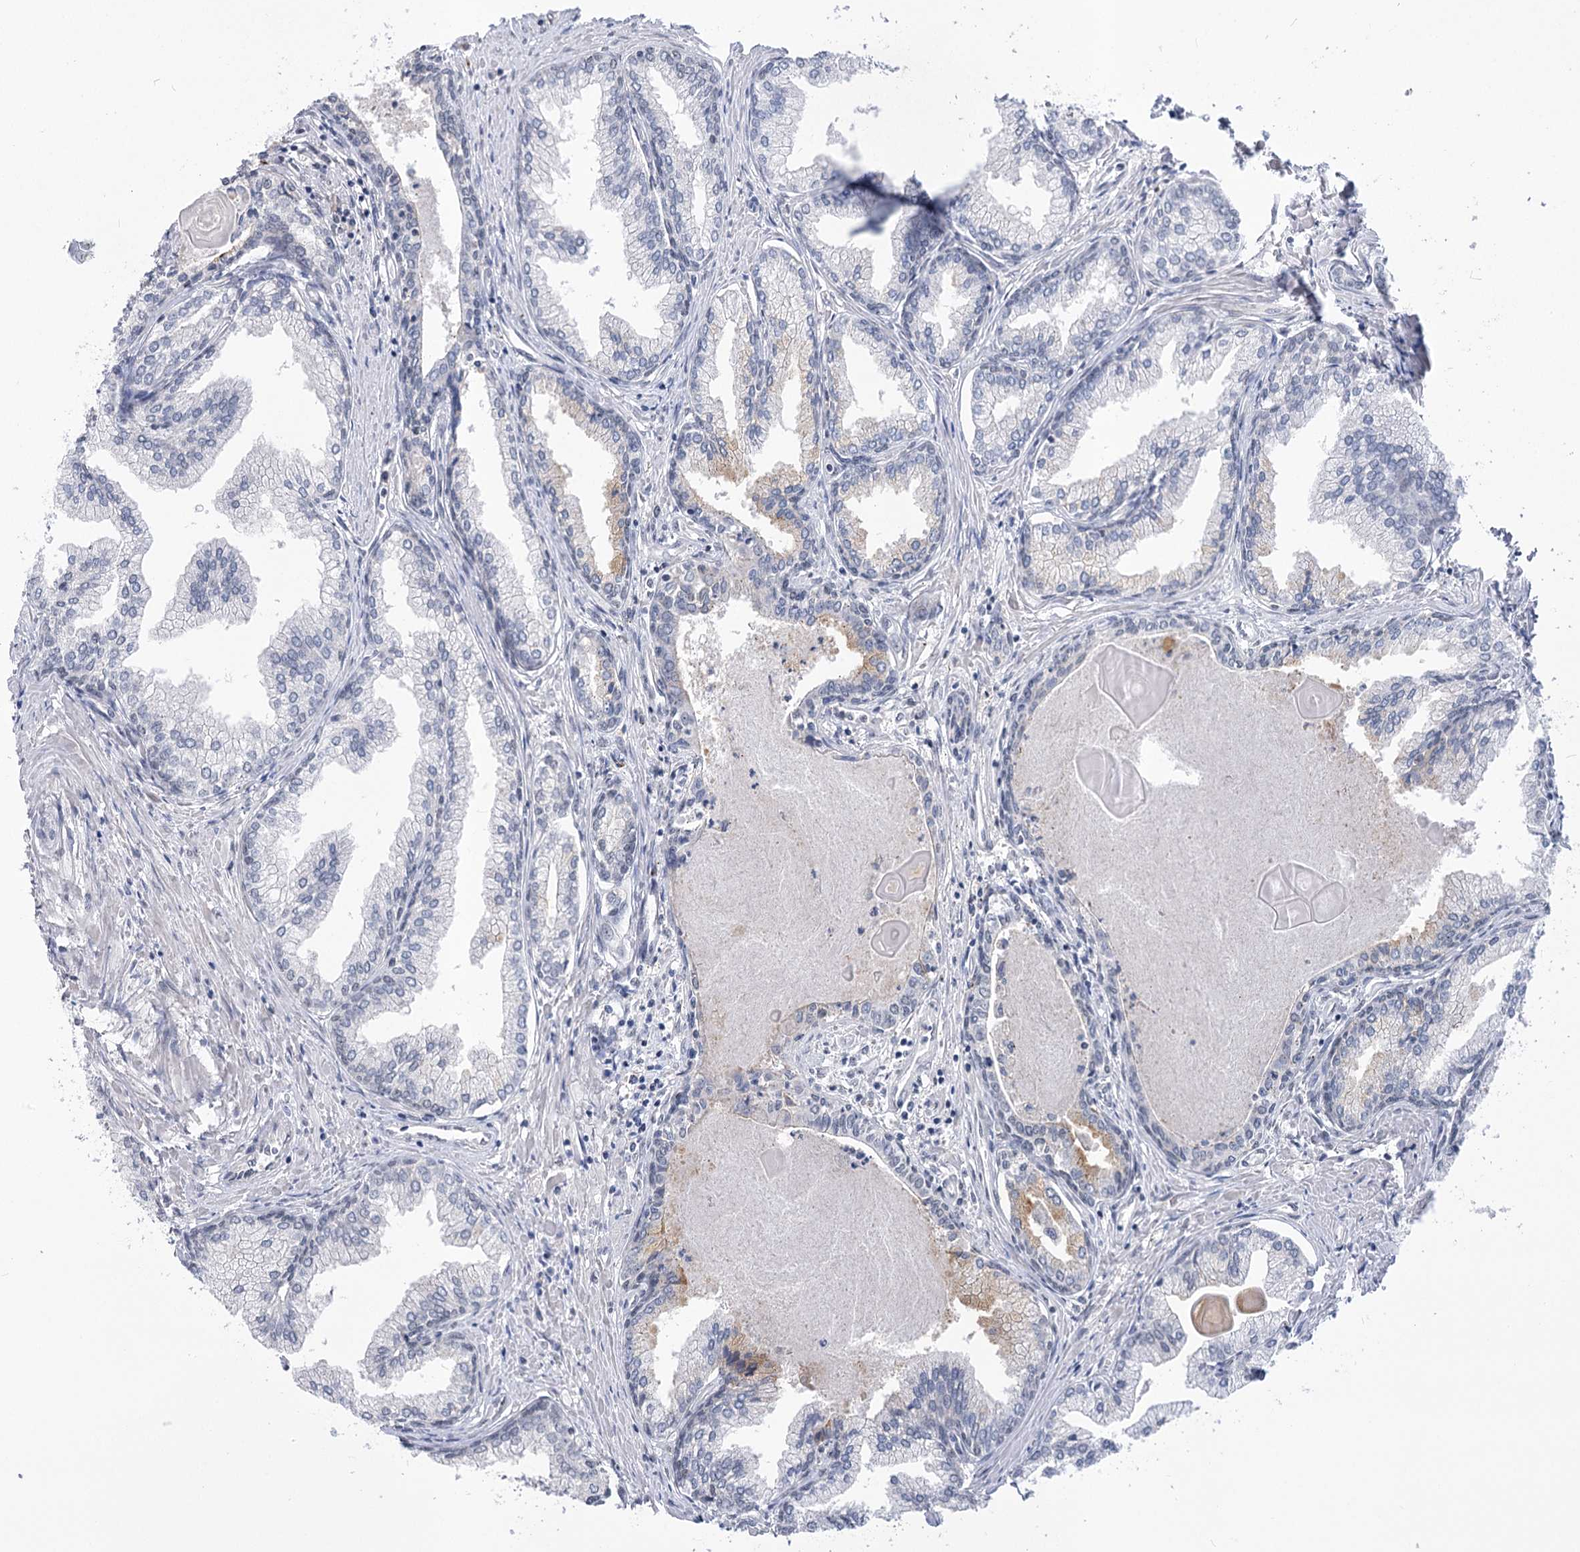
{"staining": {"intensity": "negative", "quantity": "none", "location": "none"}, "tissue": "prostate cancer", "cell_type": "Tumor cells", "image_type": "cancer", "snomed": [{"axis": "morphology", "description": "Adenocarcinoma, High grade"}, {"axis": "topography", "description": "Prostate"}], "caption": "A histopathology image of human prostate cancer (adenocarcinoma (high-grade)) is negative for staining in tumor cells.", "gene": "ATP10B", "patient": {"sex": "male", "age": 68}}